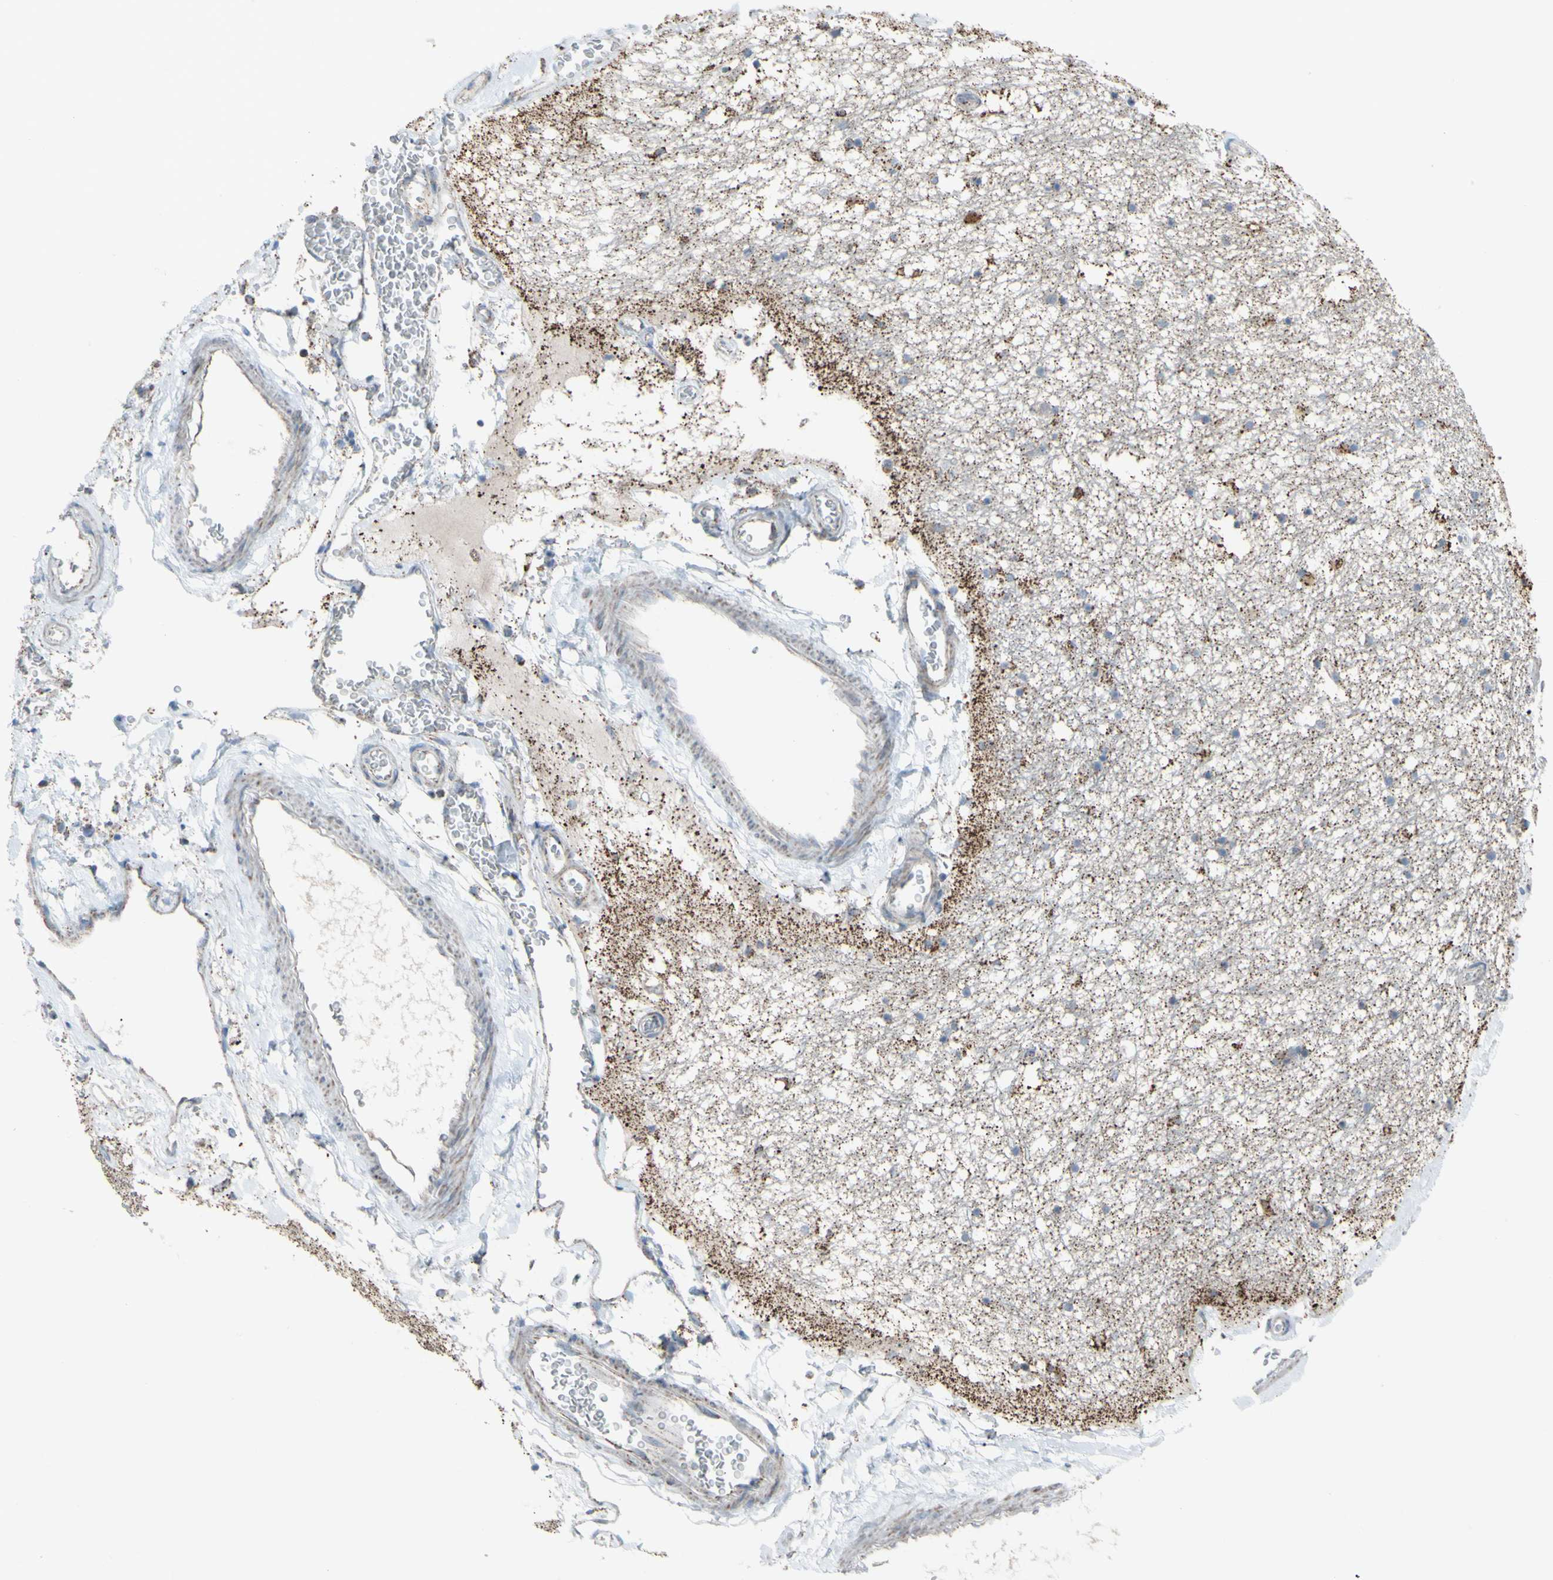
{"staining": {"intensity": "weak", "quantity": "25%-75%", "location": "cytoplasmic/membranous"}, "tissue": "hippocampus", "cell_type": "Glial cells", "image_type": "normal", "snomed": [{"axis": "morphology", "description": "Normal tissue, NOS"}, {"axis": "topography", "description": "Hippocampus"}], "caption": "An IHC image of normal tissue is shown. Protein staining in brown labels weak cytoplasmic/membranous positivity in hippocampus within glial cells. (DAB IHC with brightfield microscopy, high magnification).", "gene": "GLT8D1", "patient": {"sex": "male", "age": 45}}